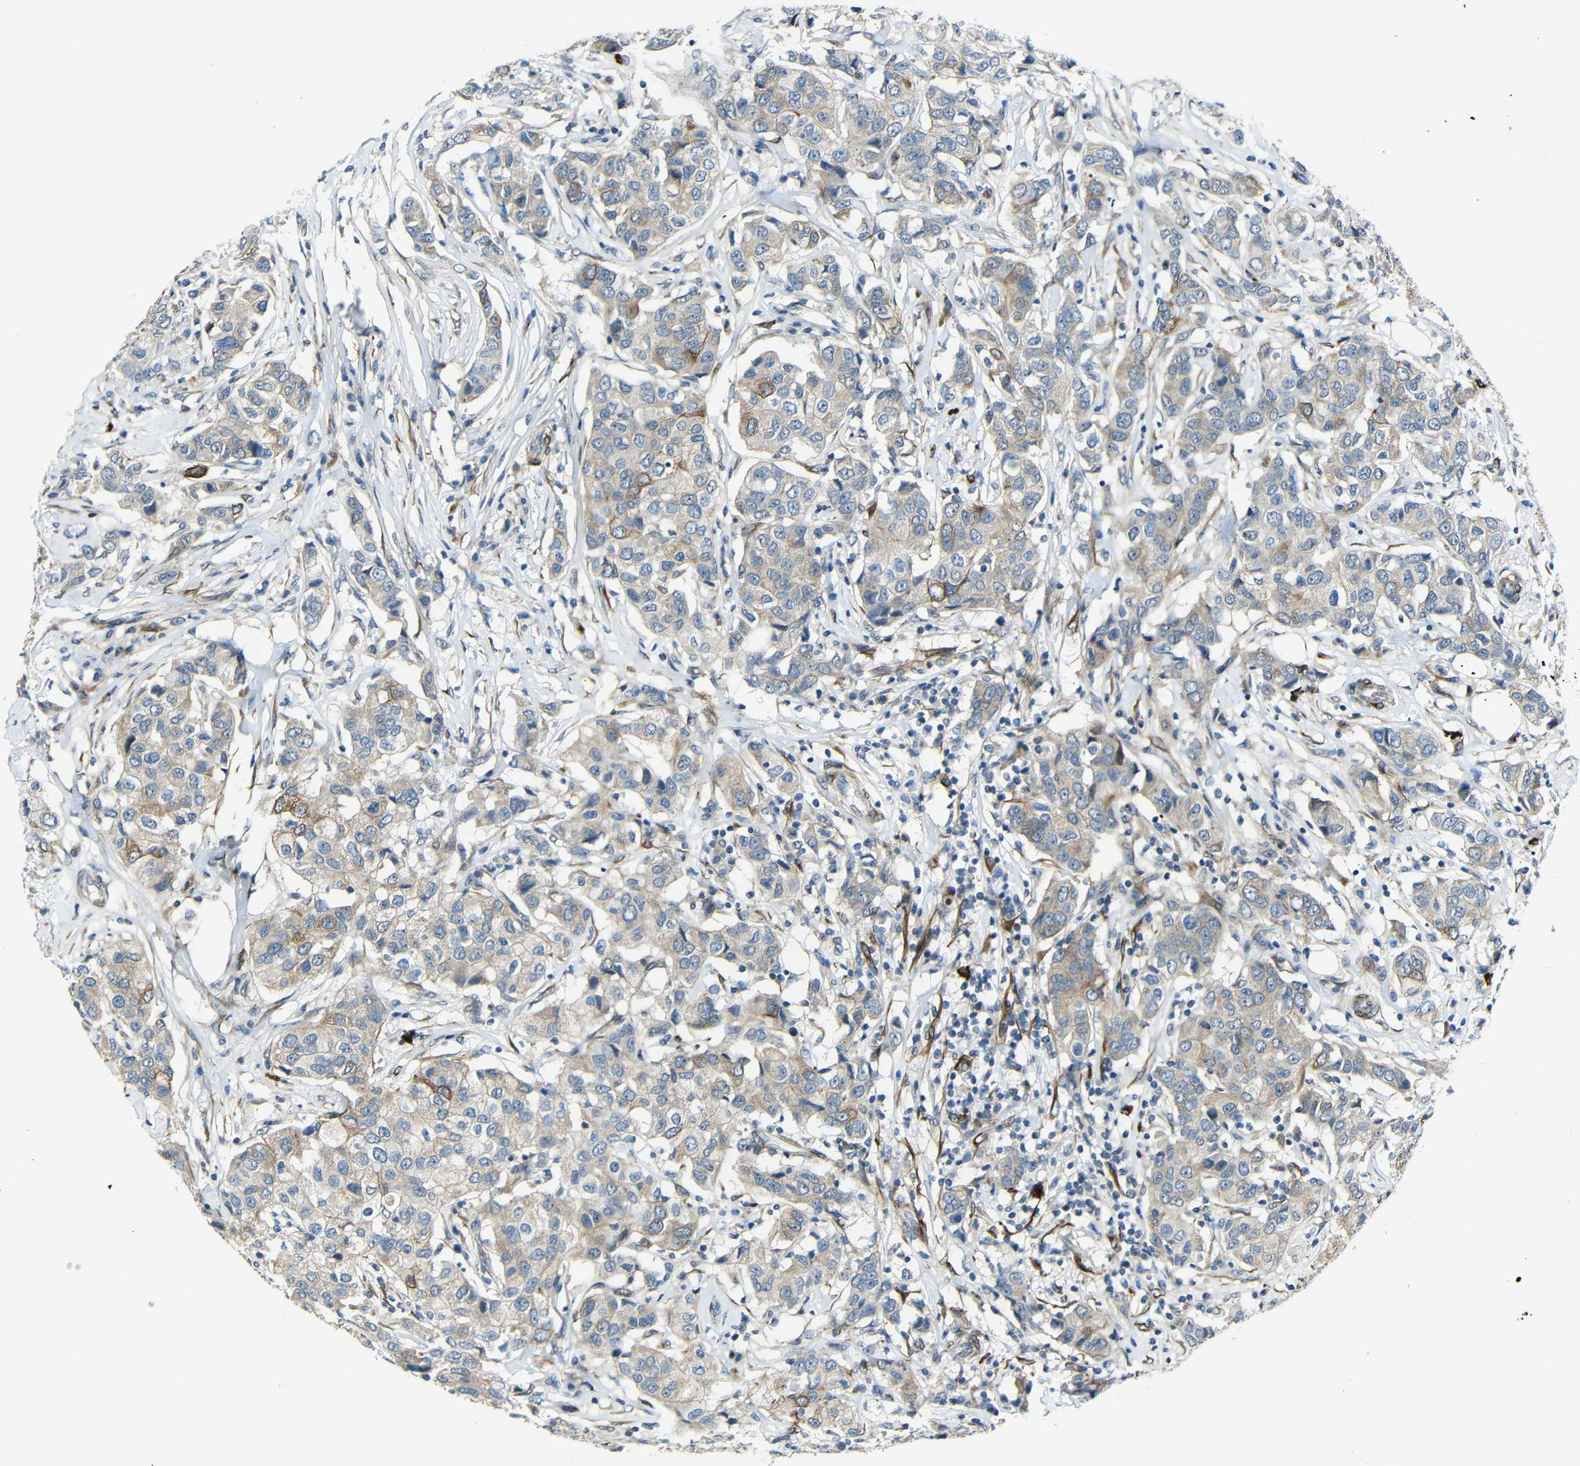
{"staining": {"intensity": "weak", "quantity": ">75%", "location": "cytoplasmic/membranous"}, "tissue": "breast cancer", "cell_type": "Tumor cells", "image_type": "cancer", "snomed": [{"axis": "morphology", "description": "Duct carcinoma"}, {"axis": "topography", "description": "Breast"}], "caption": "Immunohistochemistry (IHC) image of human breast cancer (infiltrating ductal carcinoma) stained for a protein (brown), which reveals low levels of weak cytoplasmic/membranous staining in approximately >75% of tumor cells.", "gene": "DCLK1", "patient": {"sex": "female", "age": 80}}